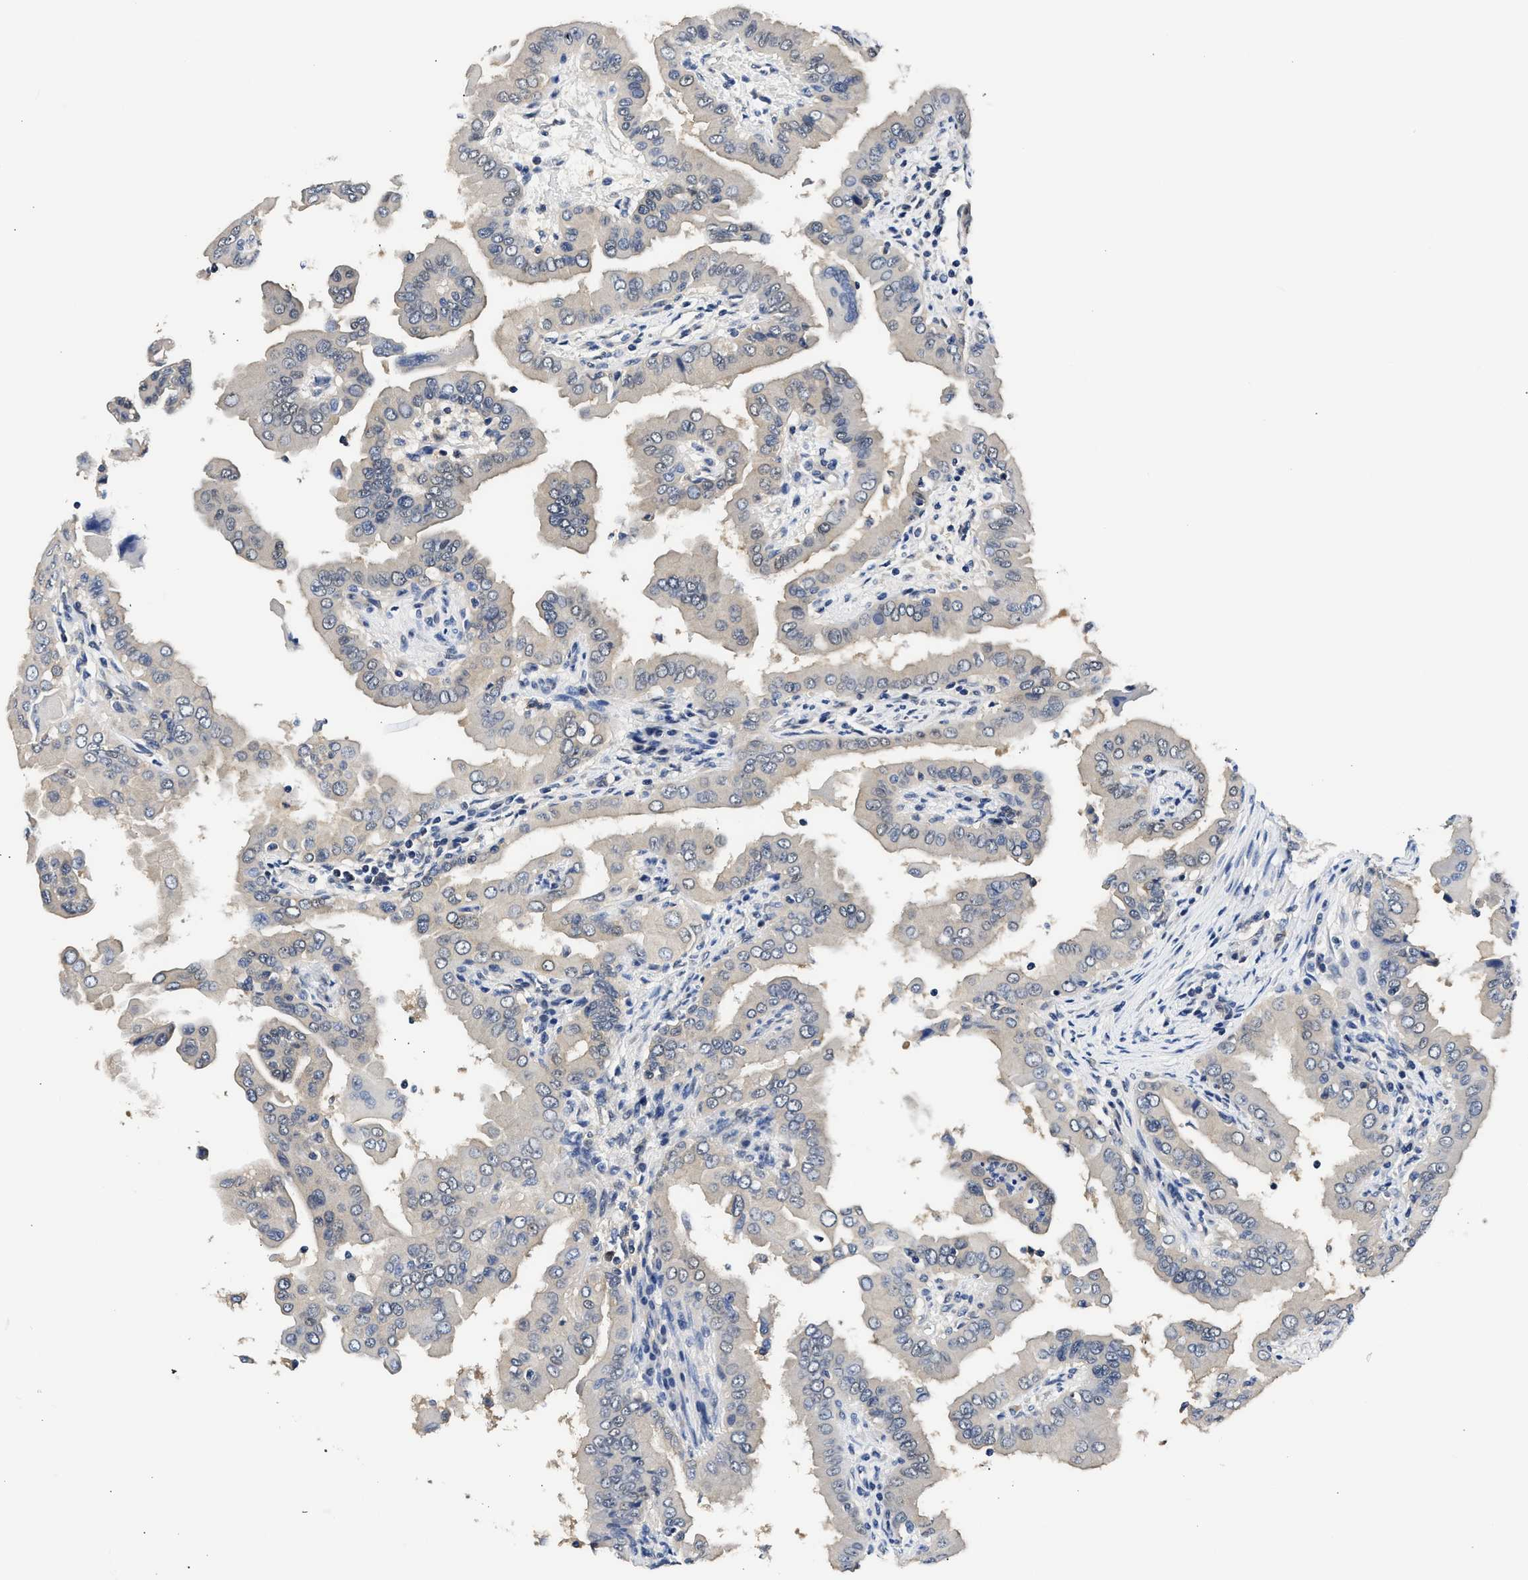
{"staining": {"intensity": "negative", "quantity": "none", "location": "none"}, "tissue": "thyroid cancer", "cell_type": "Tumor cells", "image_type": "cancer", "snomed": [{"axis": "morphology", "description": "Papillary adenocarcinoma, NOS"}, {"axis": "topography", "description": "Thyroid gland"}], "caption": "Photomicrograph shows no significant protein positivity in tumor cells of papillary adenocarcinoma (thyroid).", "gene": "XPO5", "patient": {"sex": "male", "age": 33}}